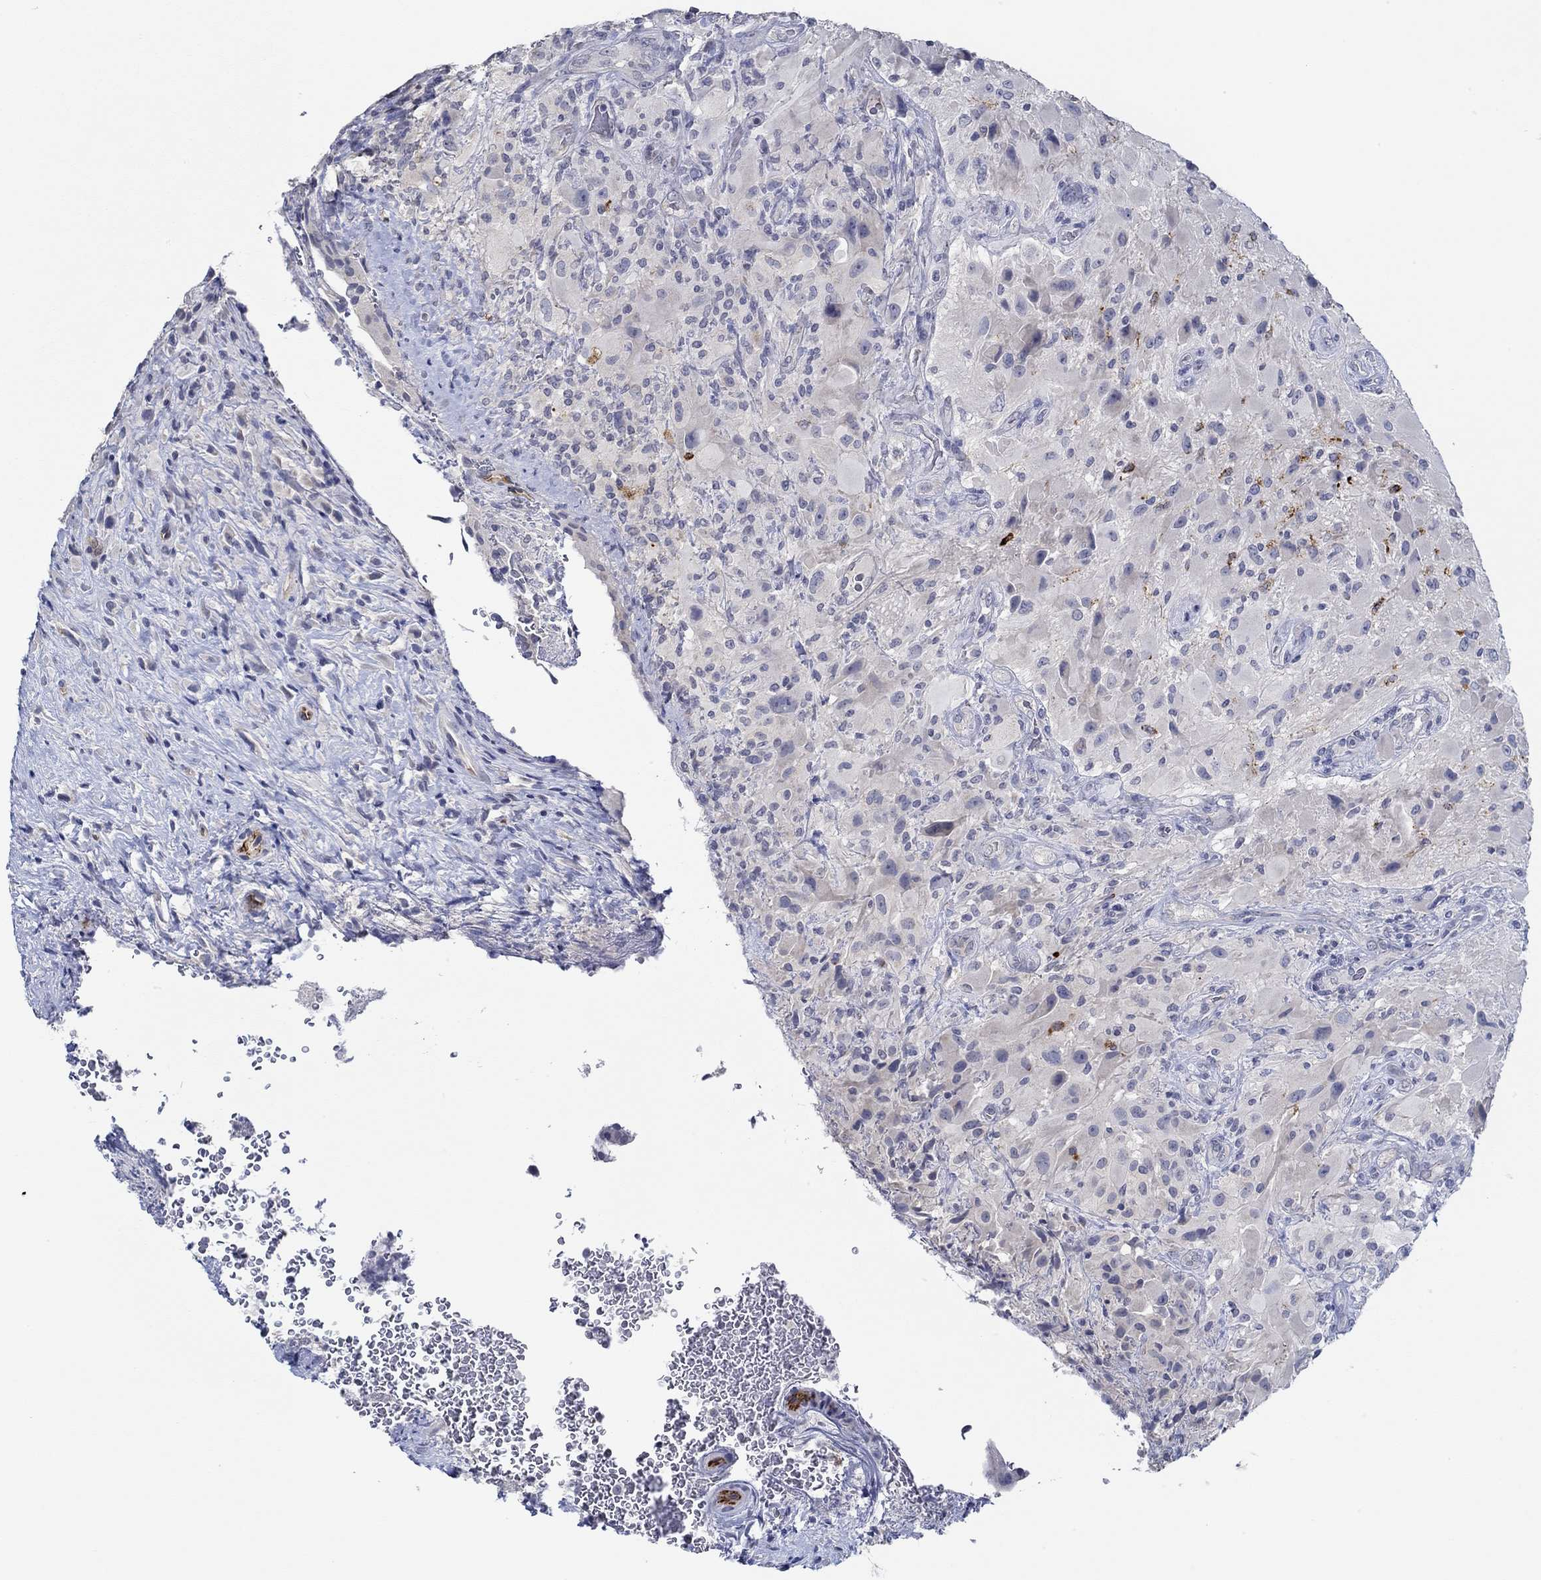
{"staining": {"intensity": "negative", "quantity": "none", "location": "none"}, "tissue": "glioma", "cell_type": "Tumor cells", "image_type": "cancer", "snomed": [{"axis": "morphology", "description": "Glioma, malignant, High grade"}, {"axis": "topography", "description": "Cerebral cortex"}], "caption": "This micrograph is of malignant high-grade glioma stained with immunohistochemistry (IHC) to label a protein in brown with the nuclei are counter-stained blue. There is no staining in tumor cells.", "gene": "GJA5", "patient": {"sex": "male", "age": 35}}